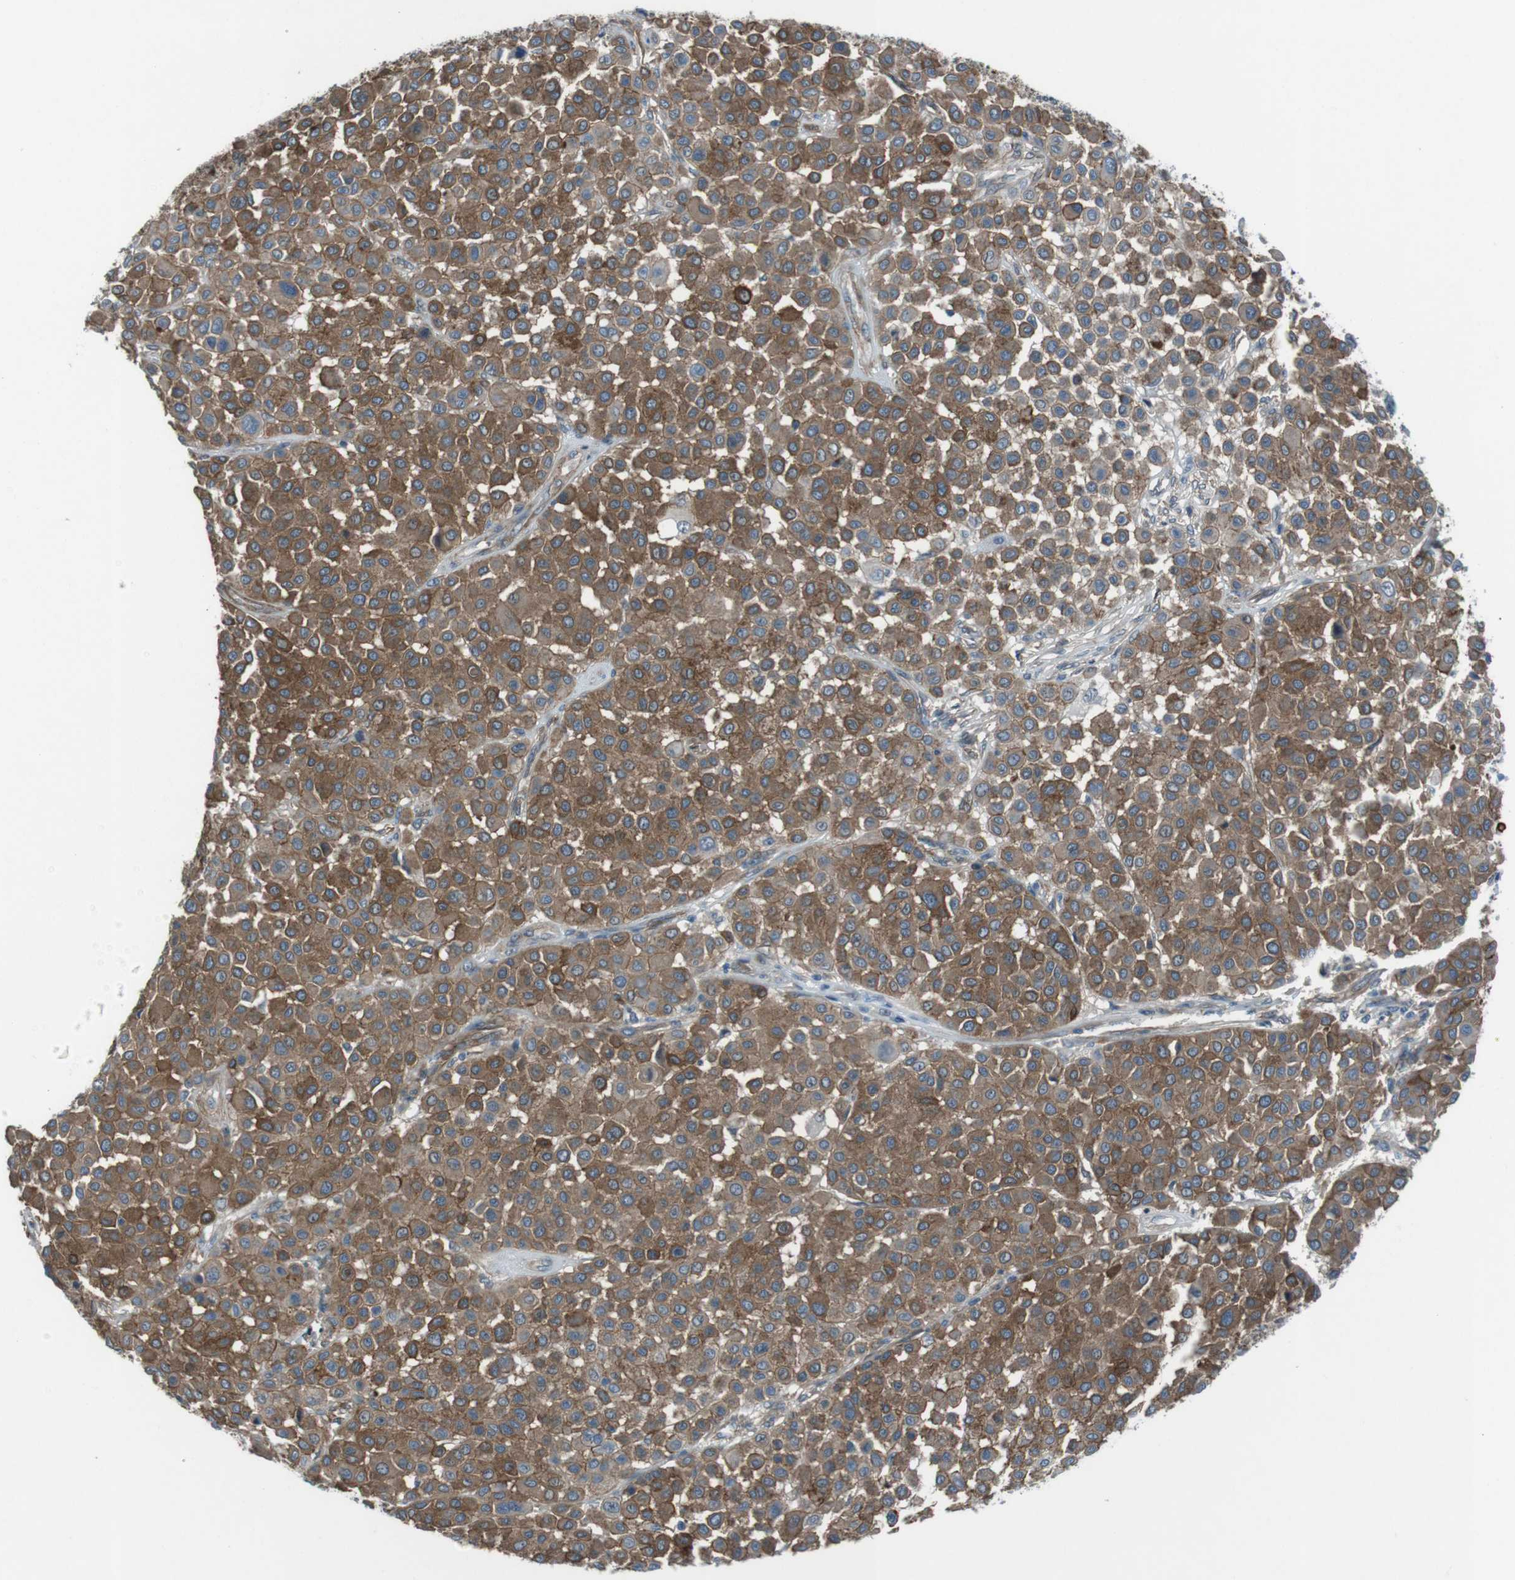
{"staining": {"intensity": "moderate", "quantity": ">75%", "location": "cytoplasmic/membranous"}, "tissue": "melanoma", "cell_type": "Tumor cells", "image_type": "cancer", "snomed": [{"axis": "morphology", "description": "Malignant melanoma, Metastatic site"}, {"axis": "topography", "description": "Soft tissue"}], "caption": "Immunohistochemical staining of human malignant melanoma (metastatic site) shows medium levels of moderate cytoplasmic/membranous expression in about >75% of tumor cells.", "gene": "ANK2", "patient": {"sex": "male", "age": 41}}